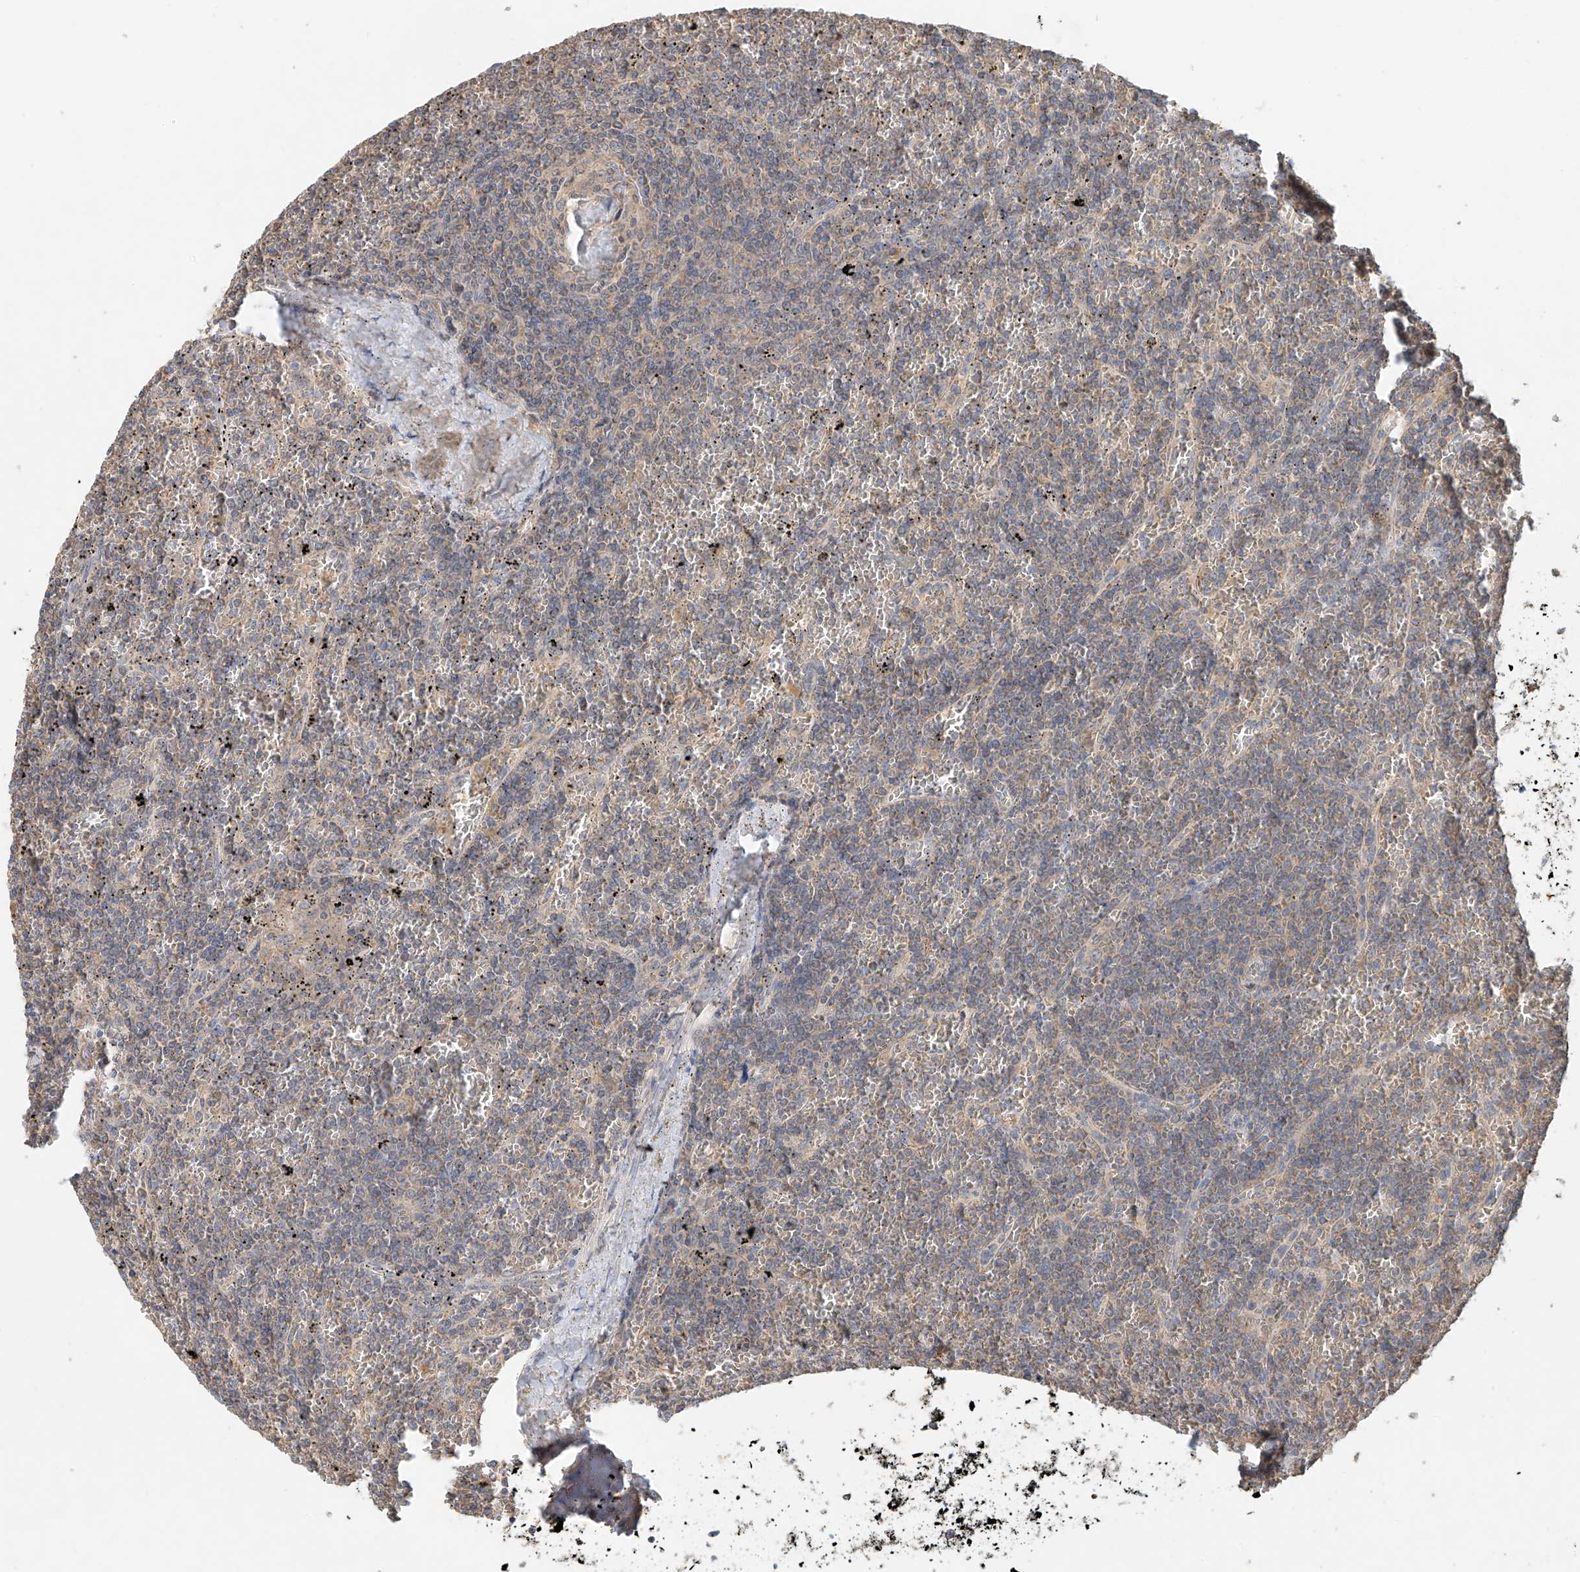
{"staining": {"intensity": "negative", "quantity": "none", "location": "none"}, "tissue": "lymphoma", "cell_type": "Tumor cells", "image_type": "cancer", "snomed": [{"axis": "morphology", "description": "Malignant lymphoma, non-Hodgkin's type, Low grade"}, {"axis": "topography", "description": "Spleen"}], "caption": "Immunohistochemistry micrograph of human malignant lymphoma, non-Hodgkin's type (low-grade) stained for a protein (brown), which demonstrates no staining in tumor cells.", "gene": "GNB1L", "patient": {"sex": "female", "age": 19}}